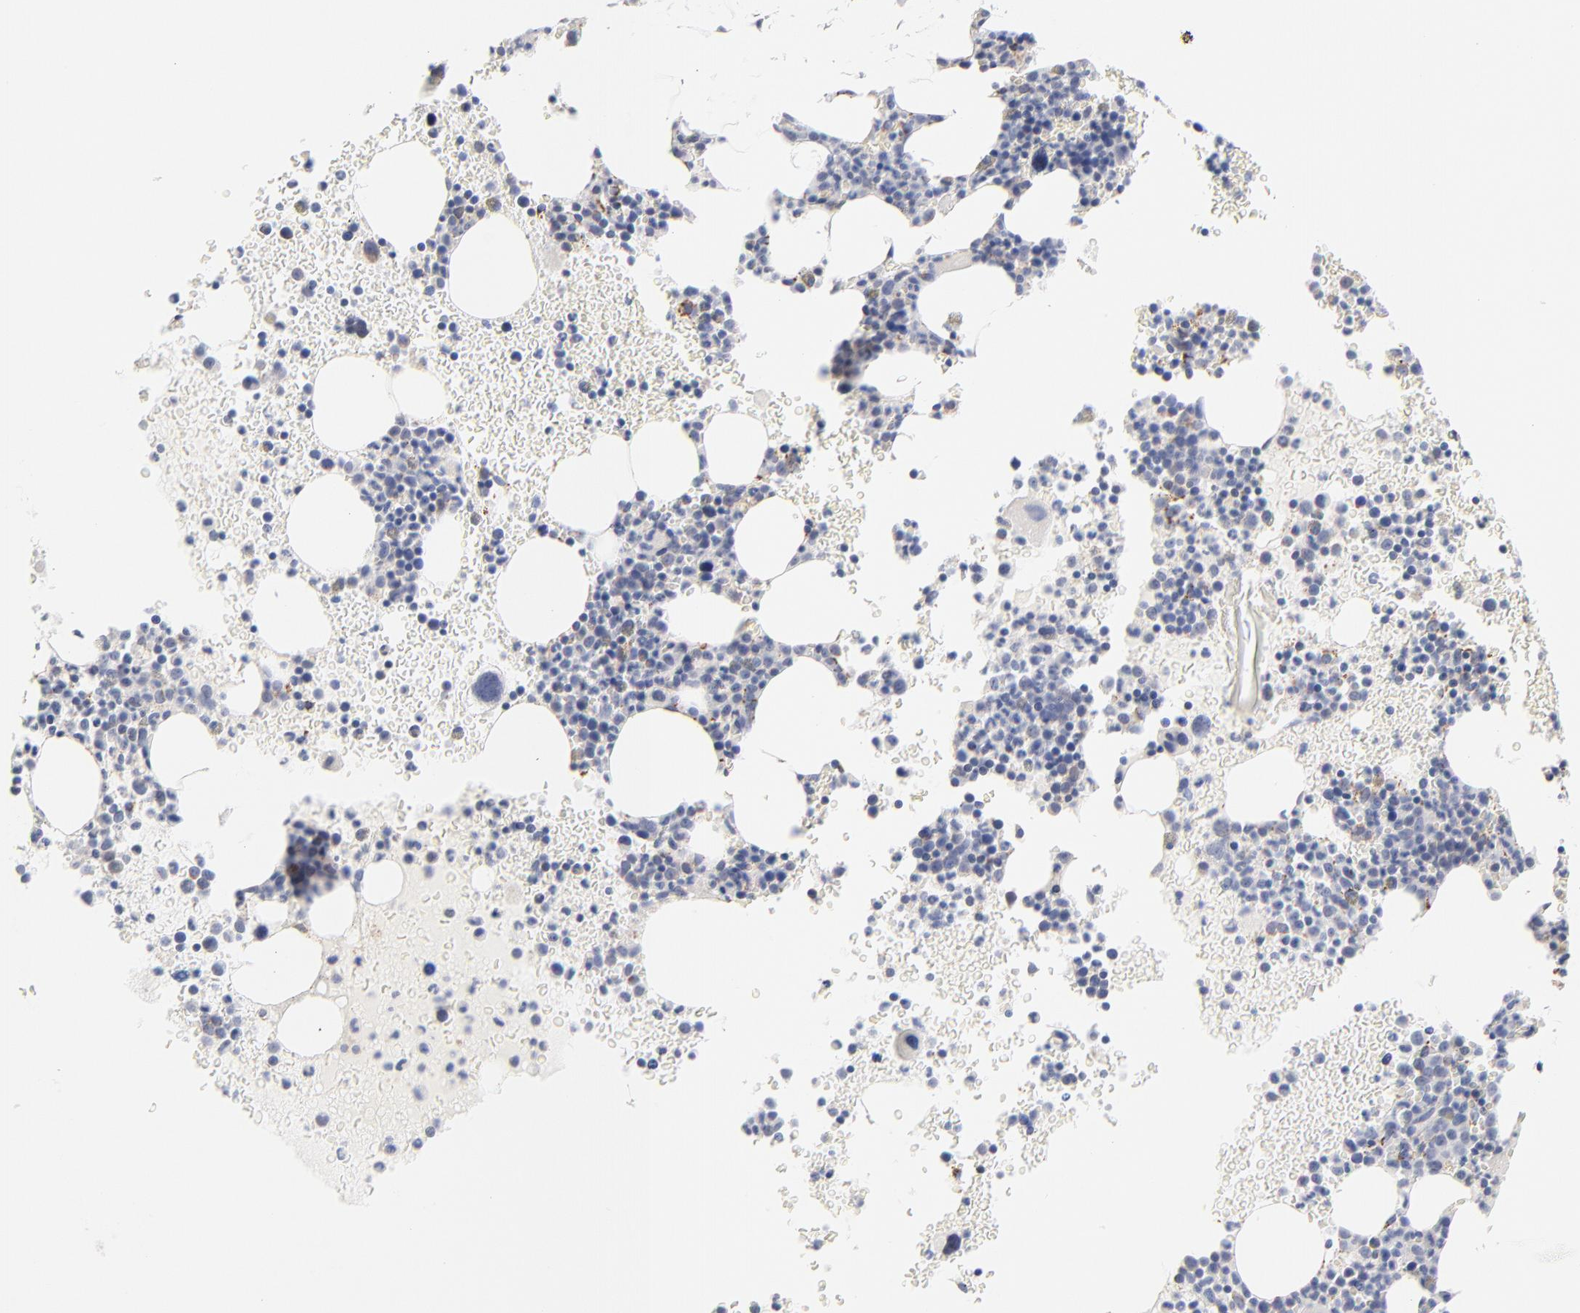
{"staining": {"intensity": "weak", "quantity": "<25%", "location": "cytoplasmic/membranous"}, "tissue": "bone marrow", "cell_type": "Hematopoietic cells", "image_type": "normal", "snomed": [{"axis": "morphology", "description": "Normal tissue, NOS"}, {"axis": "topography", "description": "Bone marrow"}], "caption": "DAB (3,3'-diaminobenzidine) immunohistochemical staining of benign bone marrow displays no significant expression in hematopoietic cells. Brightfield microscopy of immunohistochemistry (IHC) stained with DAB (3,3'-diaminobenzidine) (brown) and hematoxylin (blue), captured at high magnification.", "gene": "MRPL58", "patient": {"sex": "male", "age": 68}}